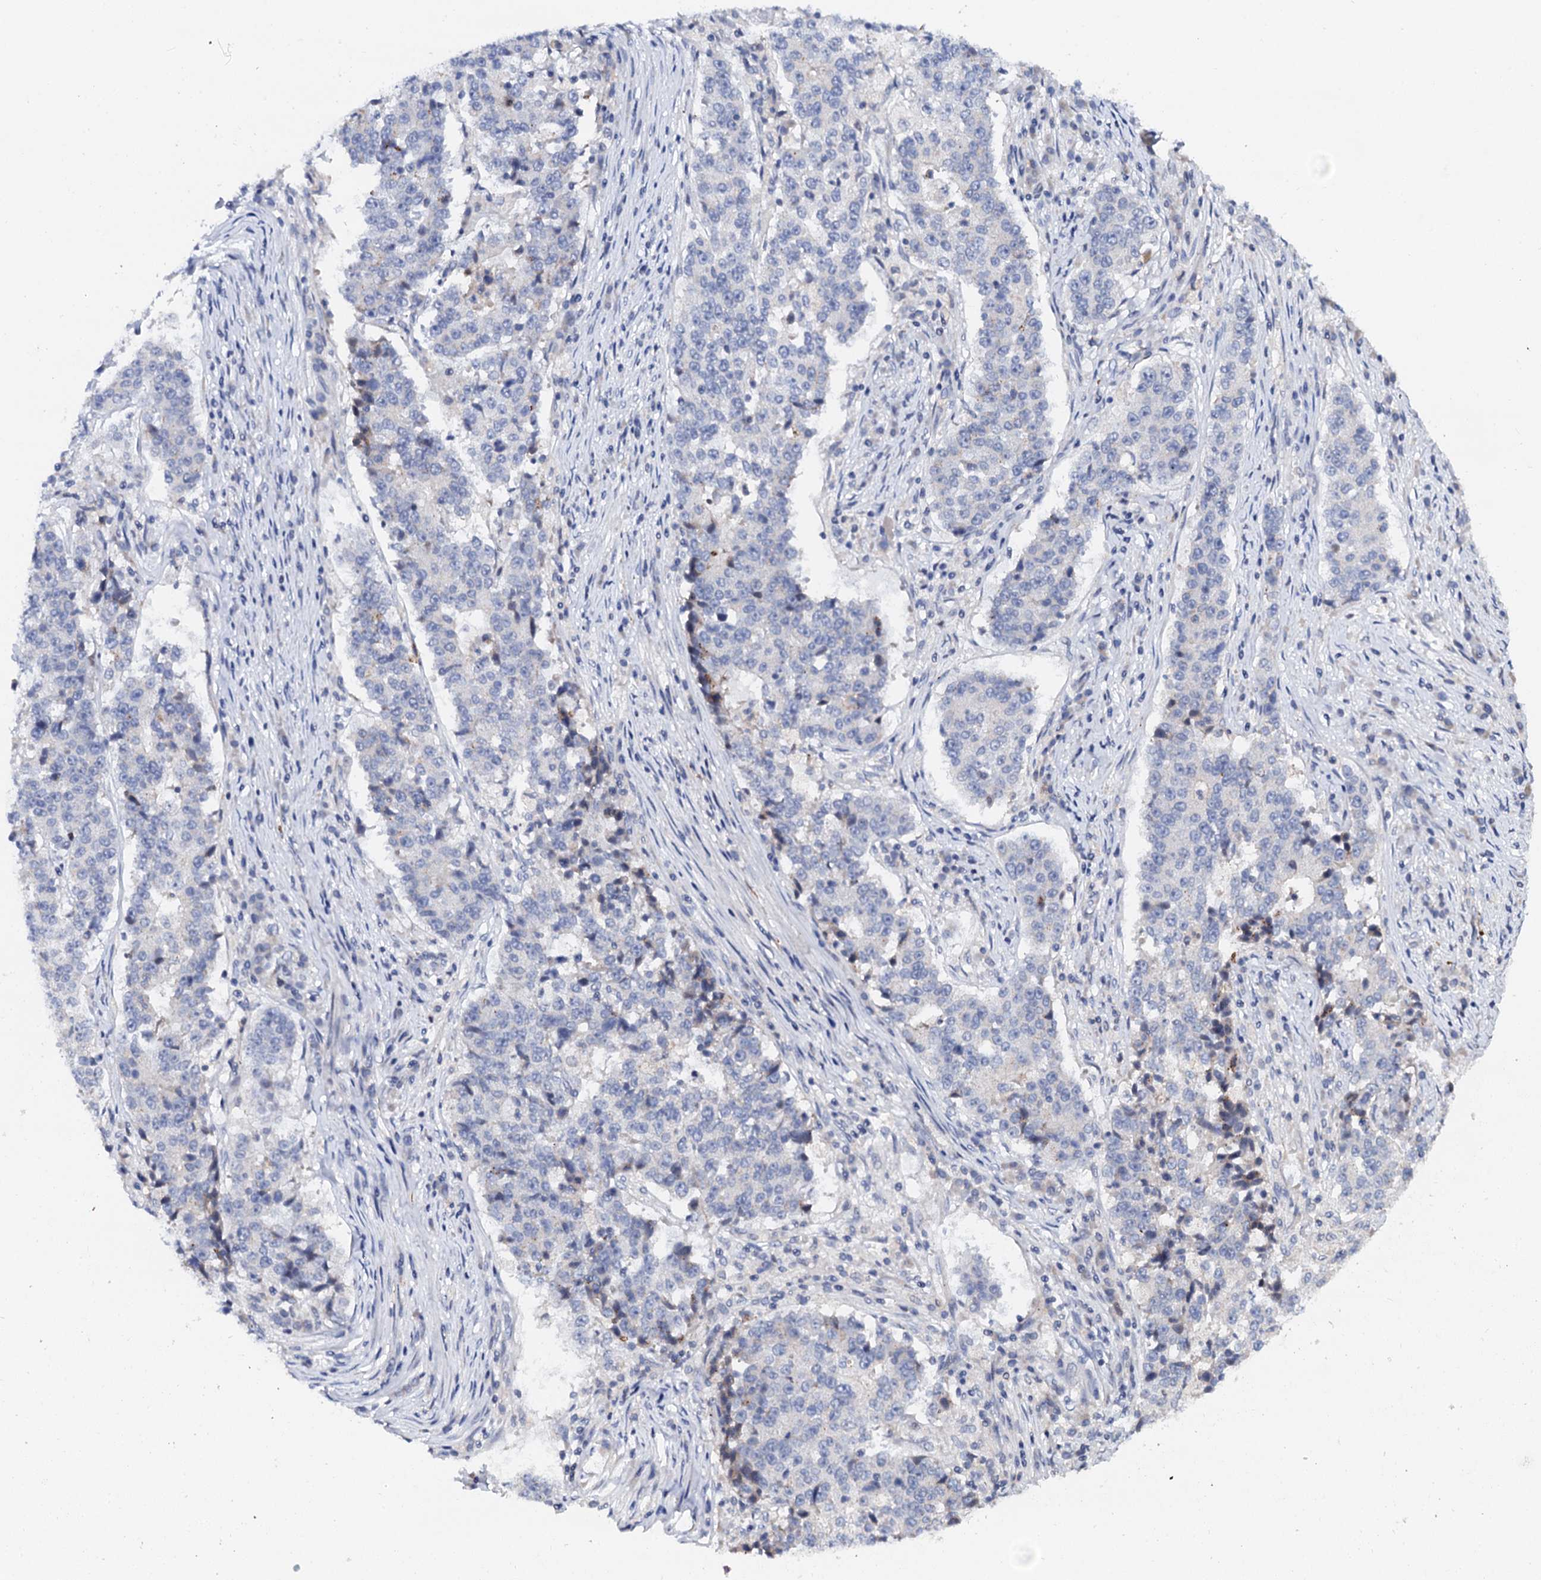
{"staining": {"intensity": "negative", "quantity": "none", "location": "none"}, "tissue": "stomach cancer", "cell_type": "Tumor cells", "image_type": "cancer", "snomed": [{"axis": "morphology", "description": "Adenocarcinoma, NOS"}, {"axis": "topography", "description": "Stomach"}], "caption": "Immunohistochemistry (IHC) histopathology image of neoplastic tissue: adenocarcinoma (stomach) stained with DAB displays no significant protein staining in tumor cells. The staining is performed using DAB (3,3'-diaminobenzidine) brown chromogen with nuclei counter-stained in using hematoxylin.", "gene": "NALF1", "patient": {"sex": "male", "age": 59}}